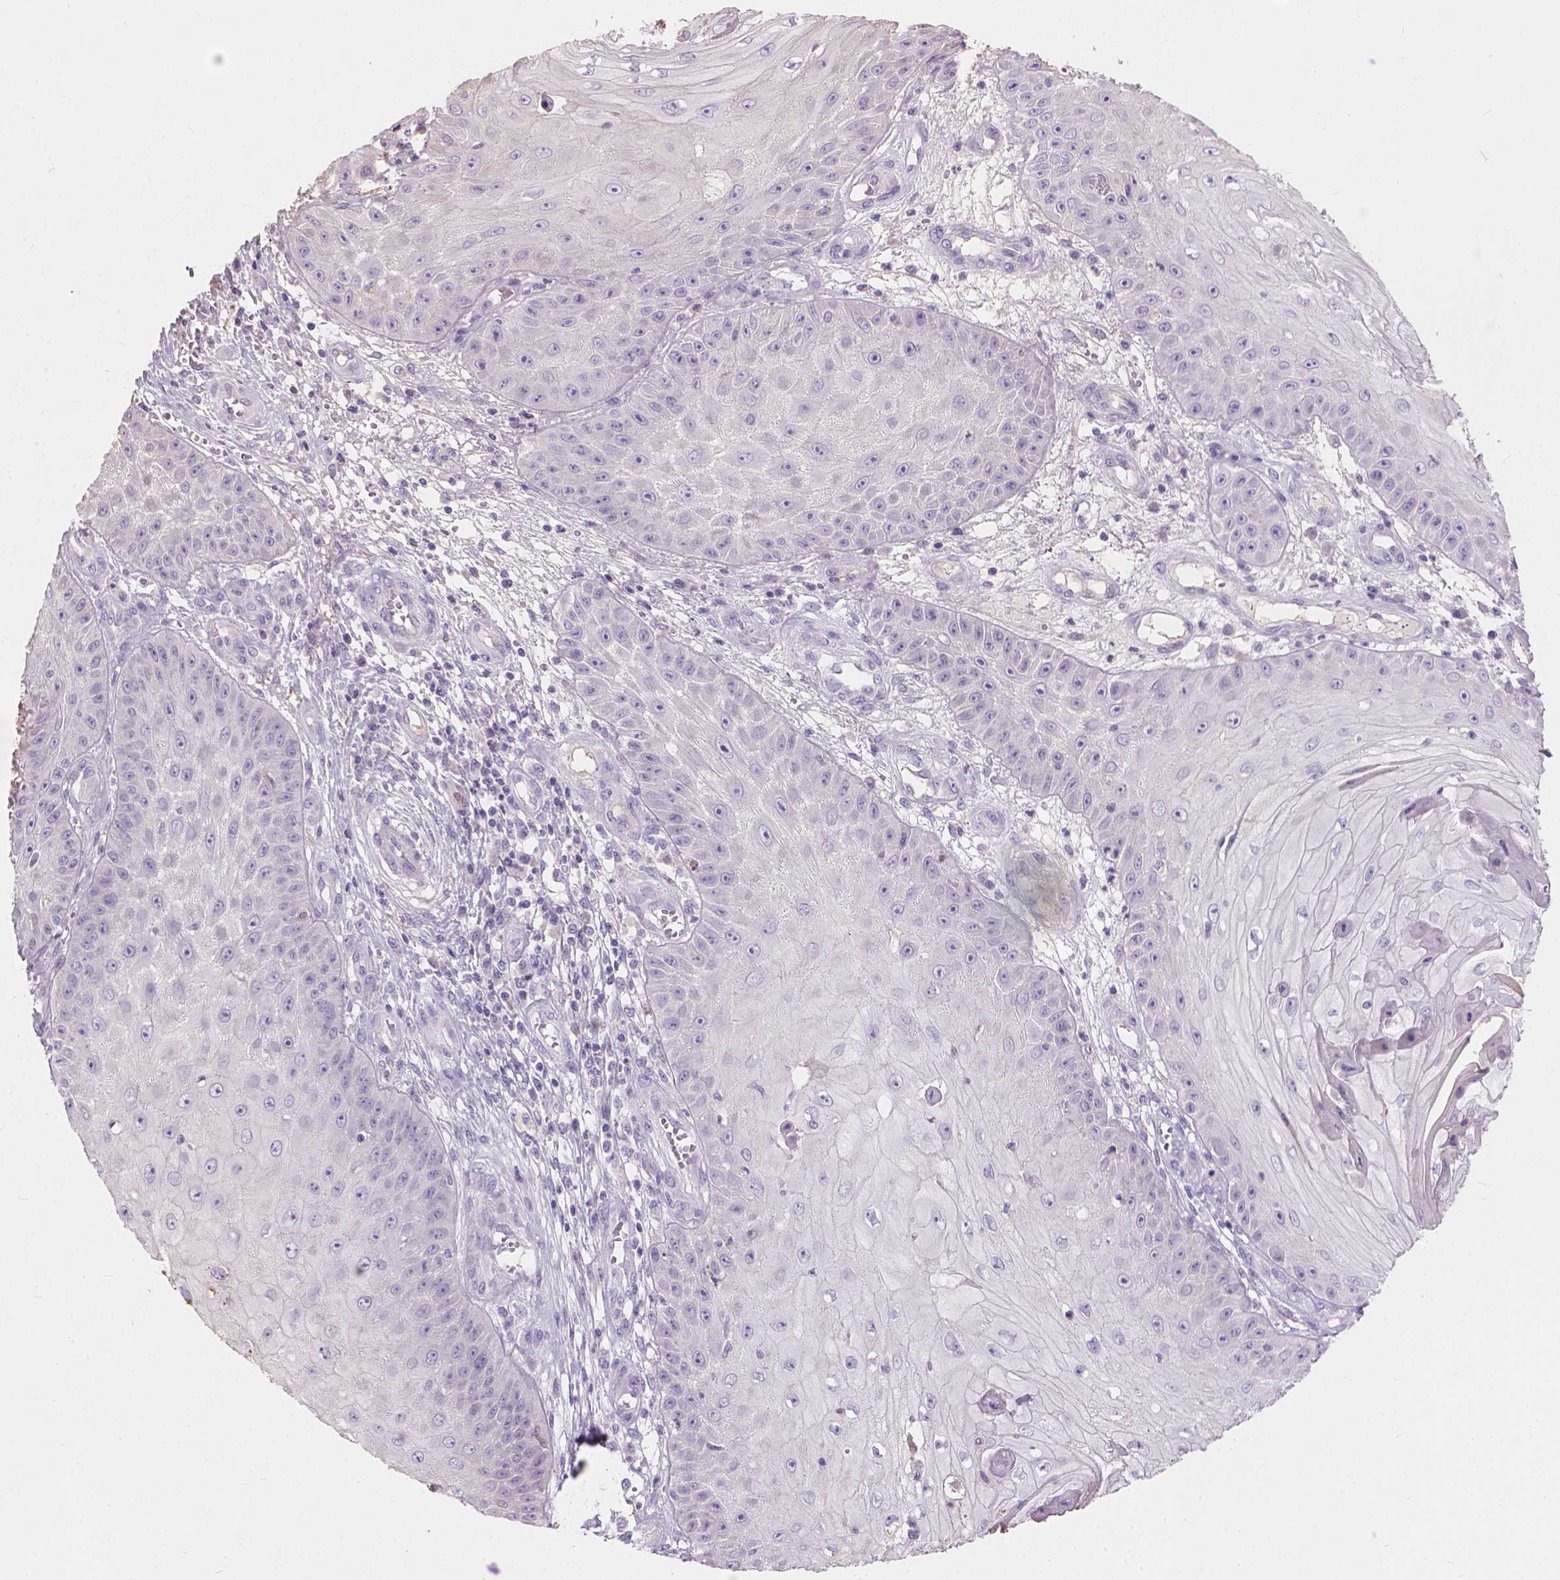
{"staining": {"intensity": "negative", "quantity": "none", "location": "none"}, "tissue": "skin cancer", "cell_type": "Tumor cells", "image_type": "cancer", "snomed": [{"axis": "morphology", "description": "Squamous cell carcinoma, NOS"}, {"axis": "topography", "description": "Skin"}], "caption": "Skin cancer was stained to show a protein in brown. There is no significant staining in tumor cells.", "gene": "CABCOCO1", "patient": {"sex": "male", "age": 70}}